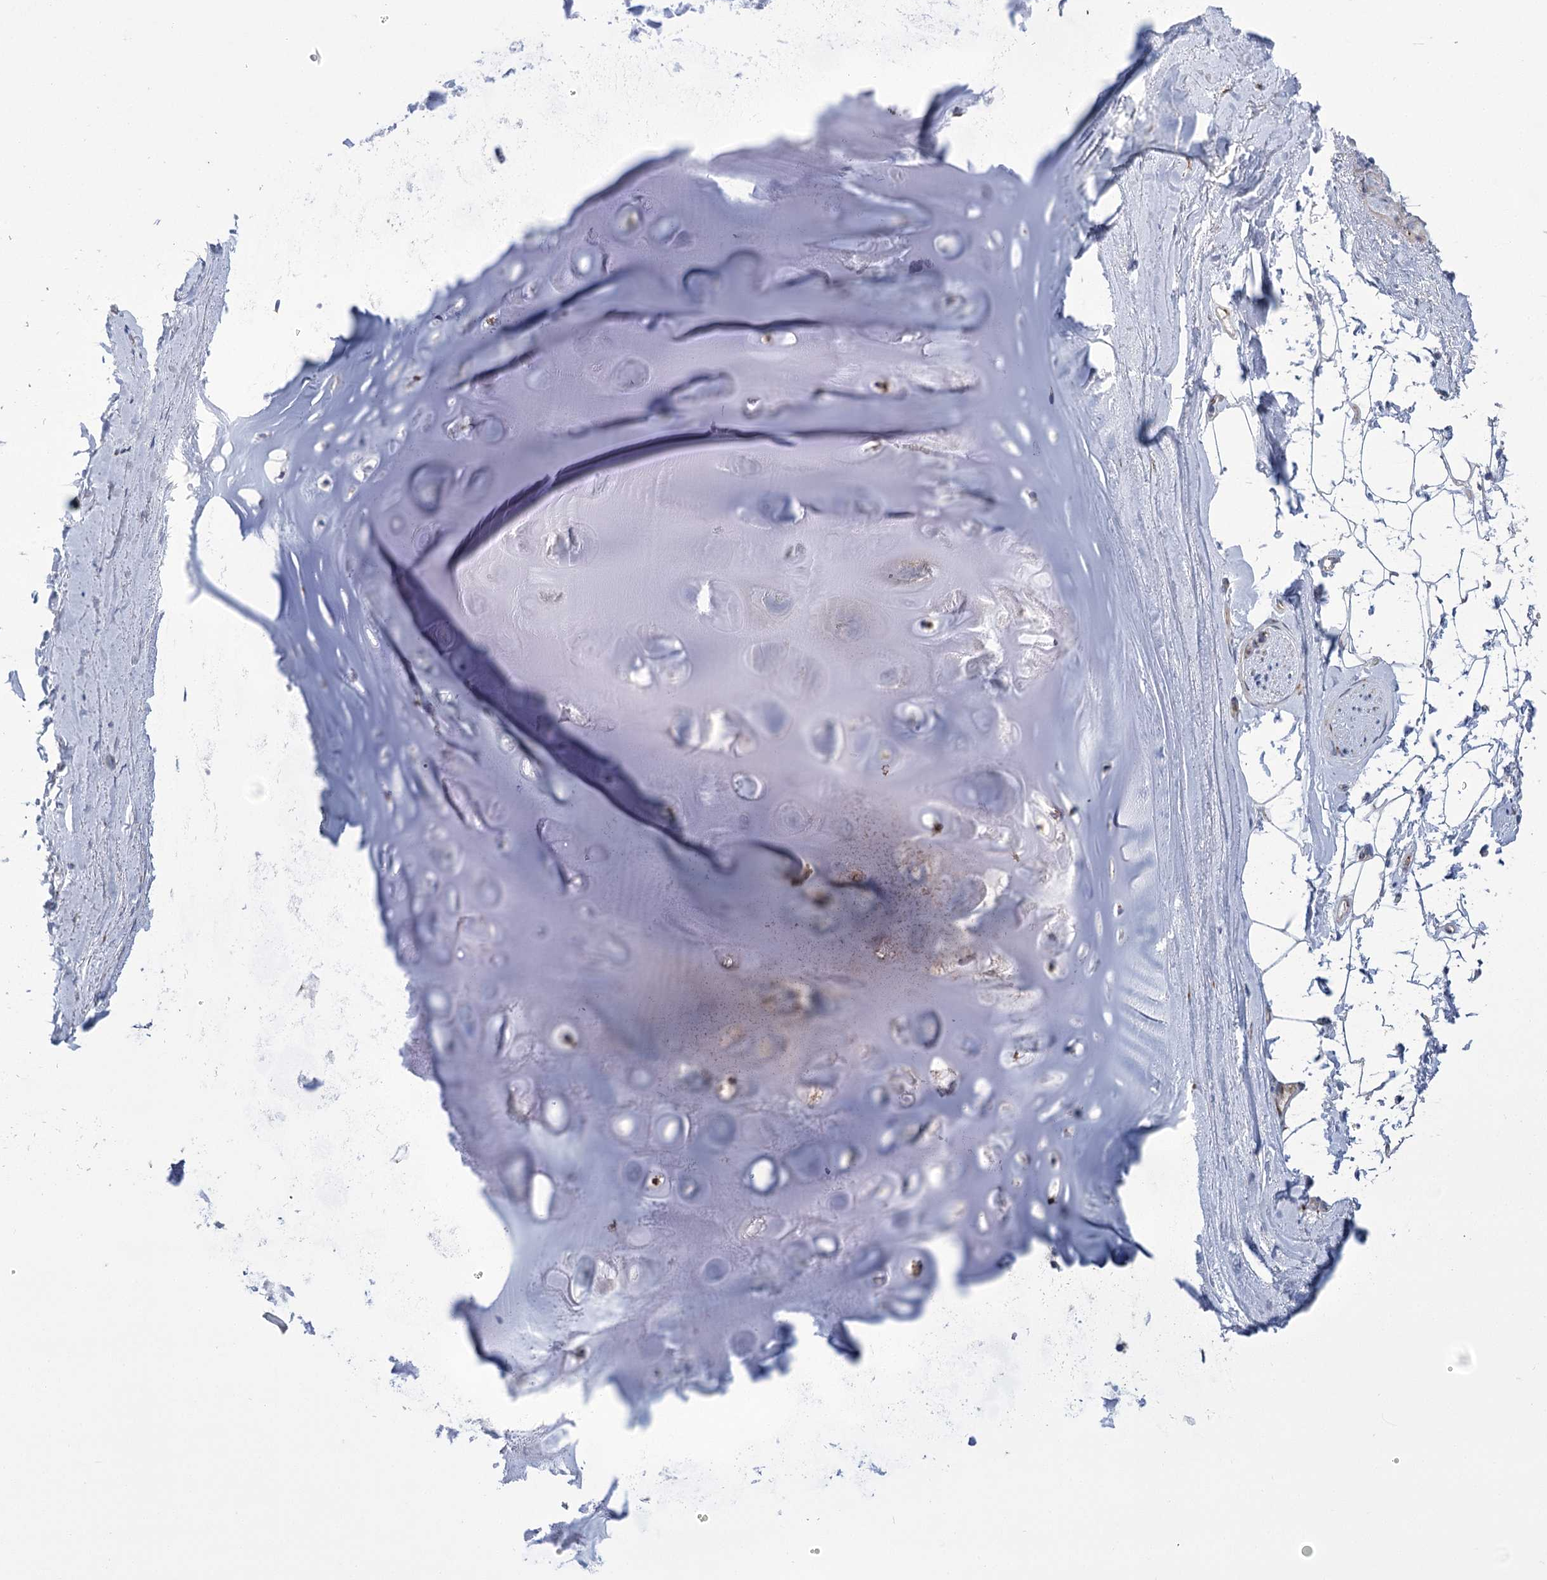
{"staining": {"intensity": "negative", "quantity": "none", "location": "none"}, "tissue": "adipose tissue", "cell_type": "Adipocytes", "image_type": "normal", "snomed": [{"axis": "morphology", "description": "Normal tissue, NOS"}, {"axis": "topography", "description": "Cartilage tissue"}, {"axis": "topography", "description": "Bronchus"}], "caption": "Adipocytes show no significant expression in normal adipose tissue. (DAB (3,3'-diaminobenzidine) immunohistochemistry (IHC) with hematoxylin counter stain).", "gene": "NME7", "patient": {"sex": "female", "age": 73}}